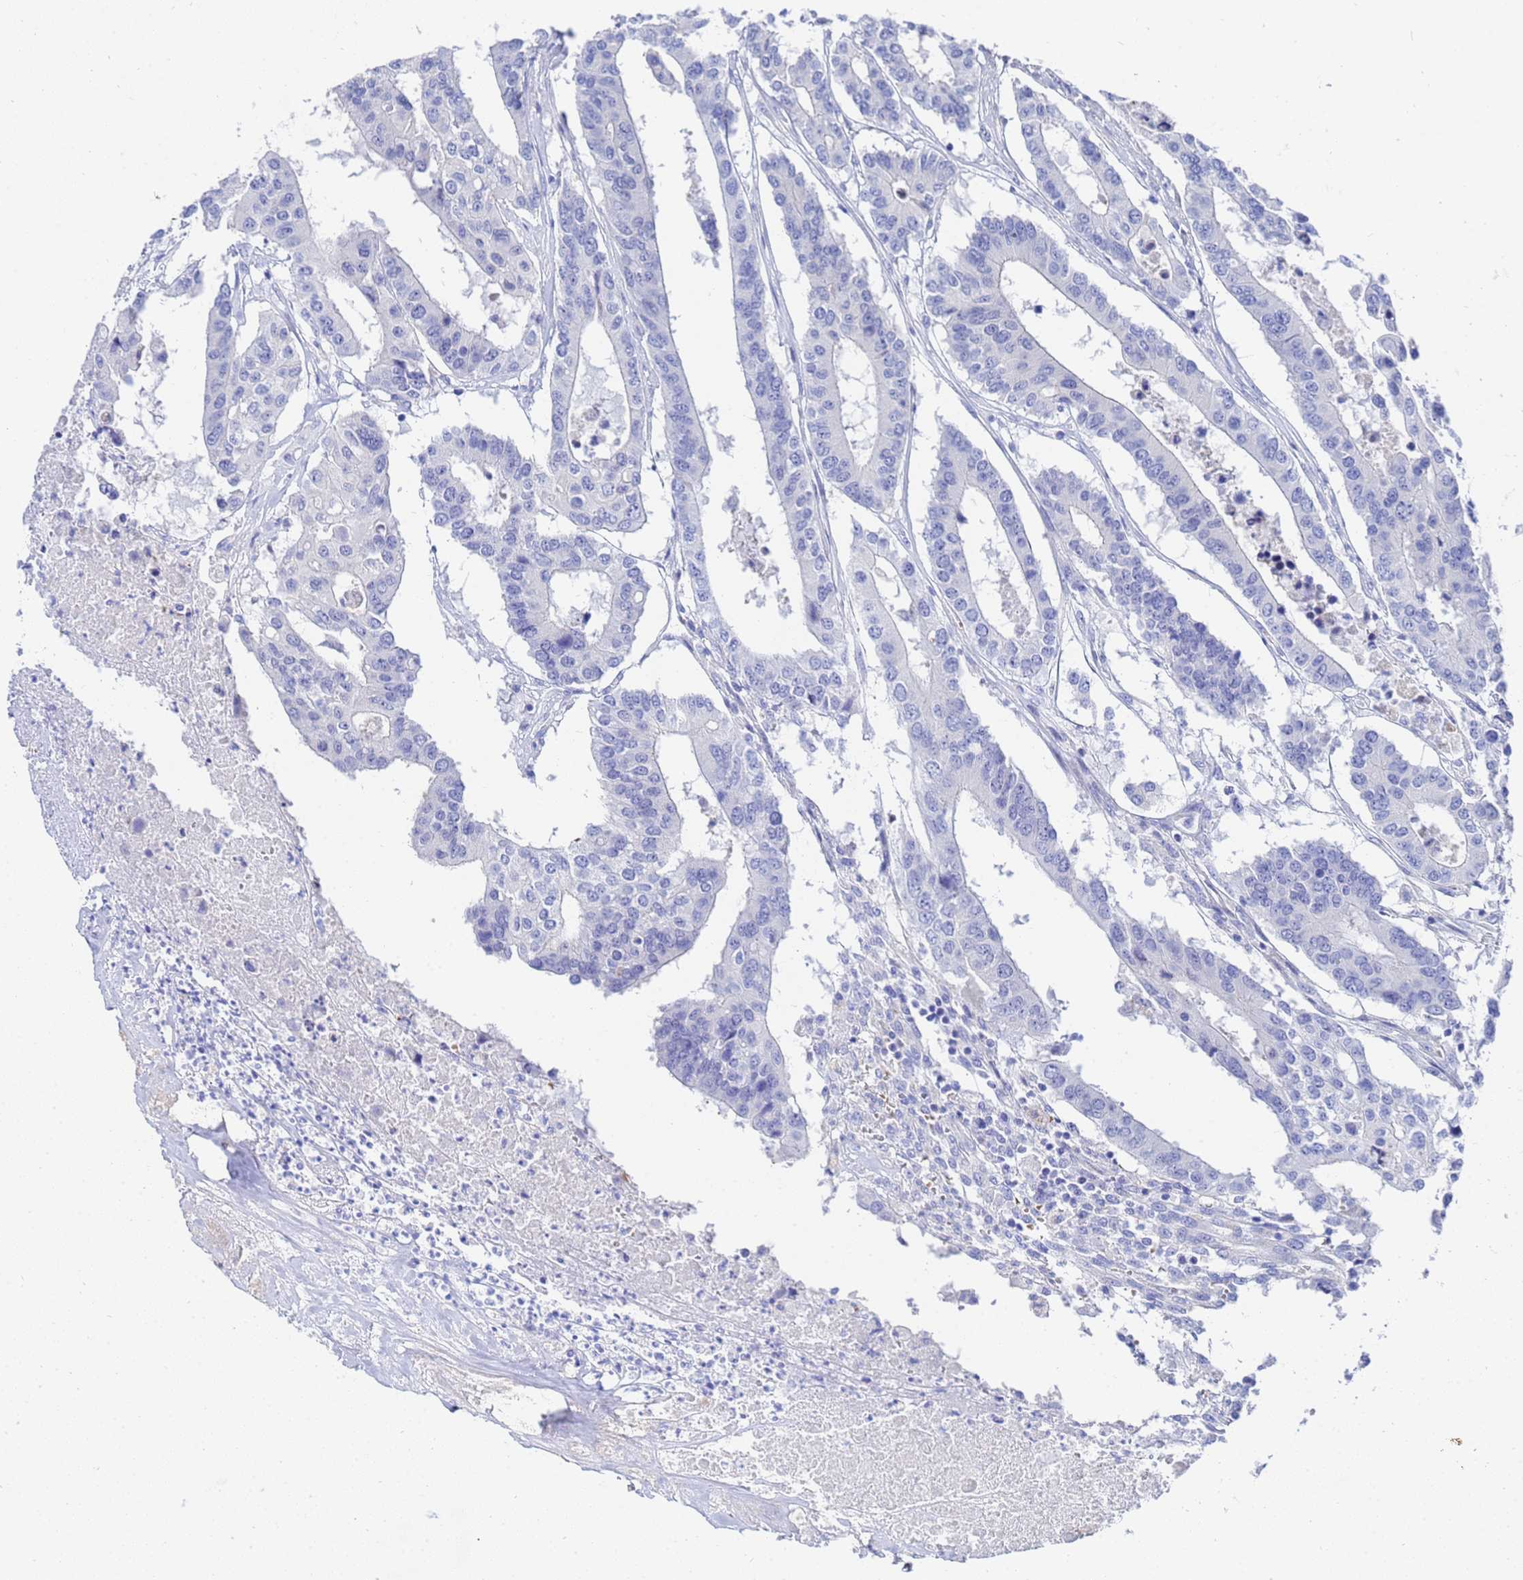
{"staining": {"intensity": "negative", "quantity": "none", "location": "none"}, "tissue": "colorectal cancer", "cell_type": "Tumor cells", "image_type": "cancer", "snomed": [{"axis": "morphology", "description": "Adenocarcinoma, NOS"}, {"axis": "topography", "description": "Colon"}], "caption": "IHC histopathology image of neoplastic tissue: colorectal cancer (adenocarcinoma) stained with DAB (3,3'-diaminobenzidine) displays no significant protein staining in tumor cells. (DAB IHC, high magnification).", "gene": "ZNF26", "patient": {"sex": "male", "age": 77}}